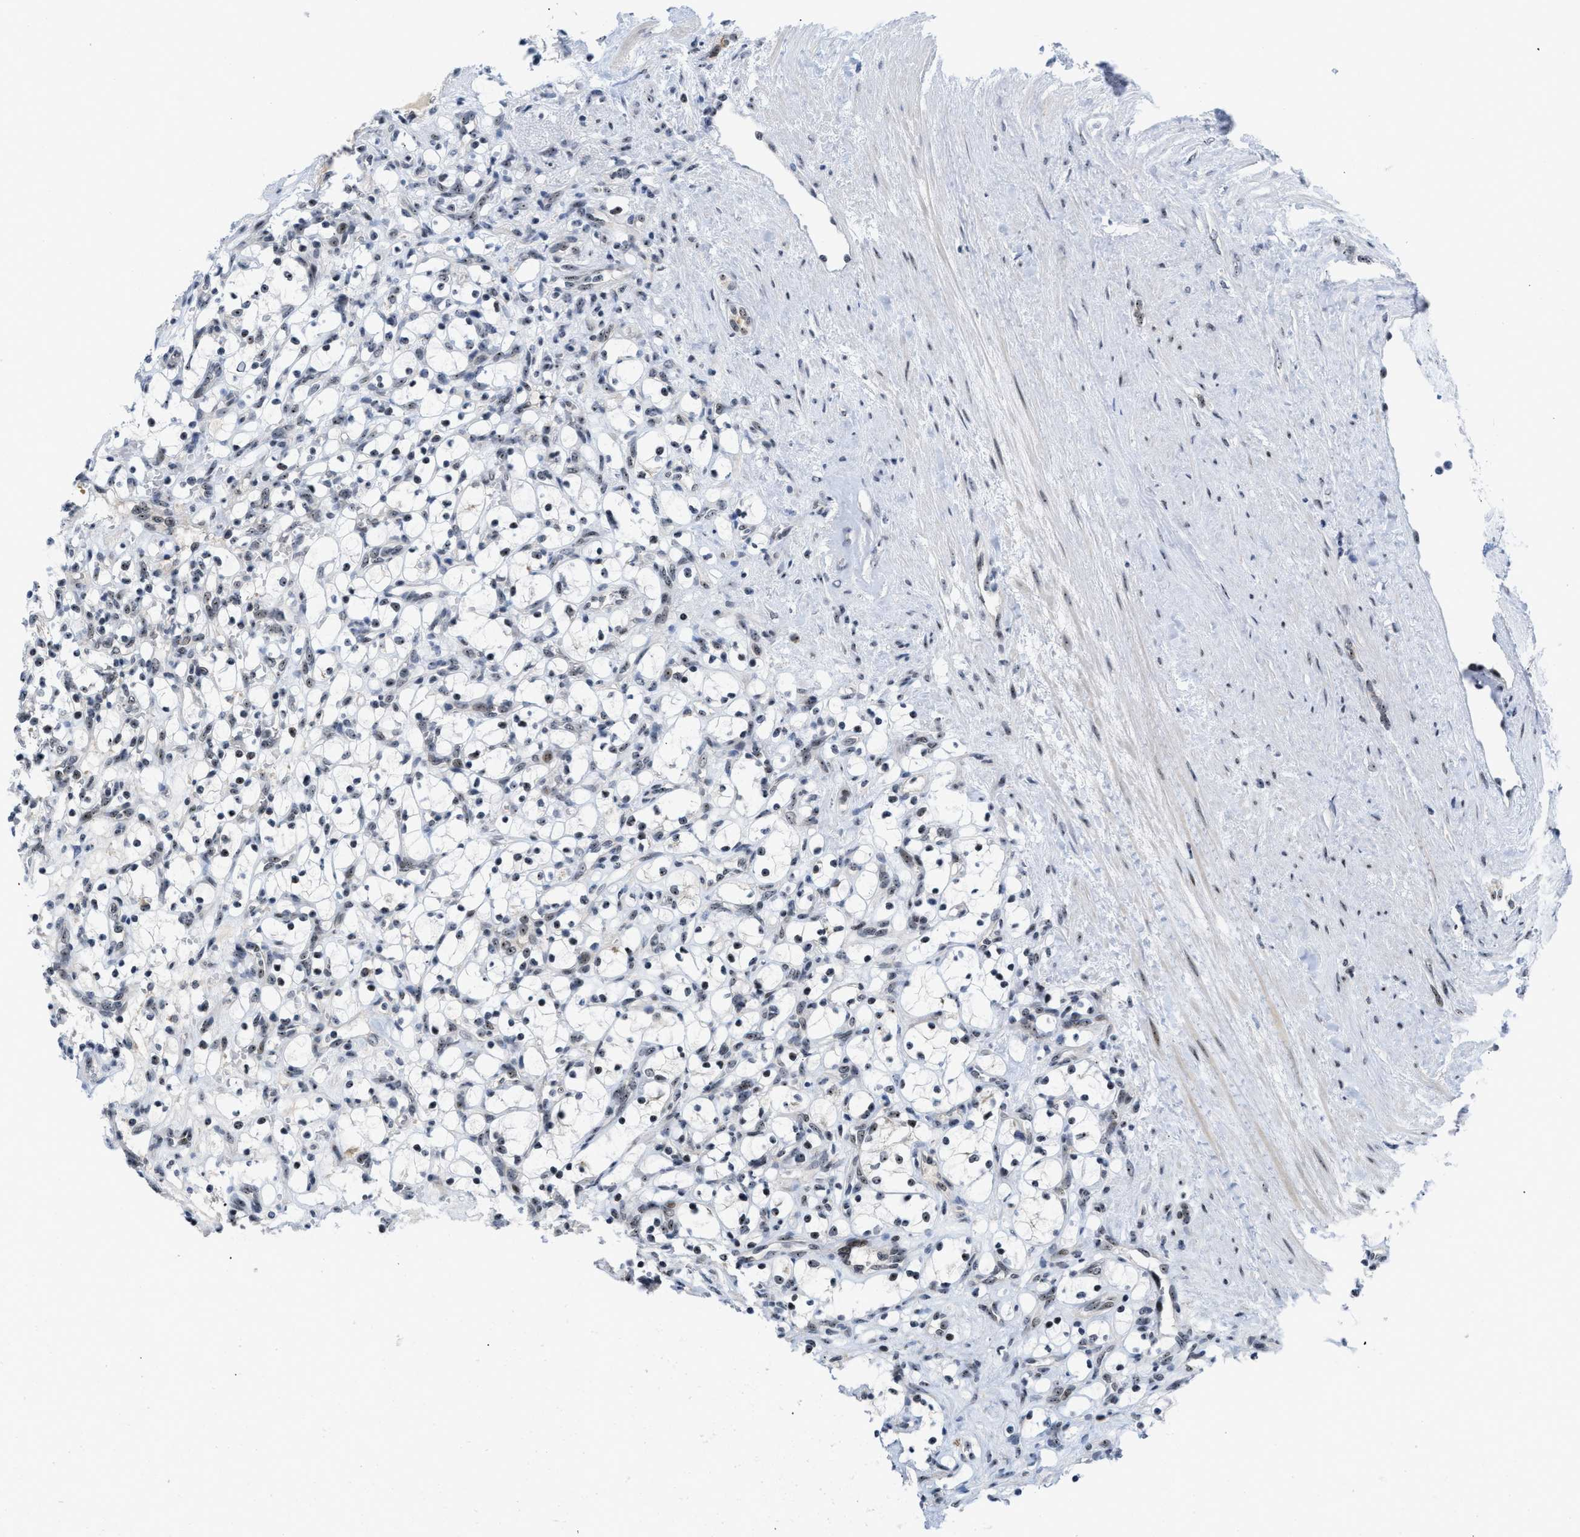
{"staining": {"intensity": "moderate", "quantity": ">75%", "location": "nuclear"}, "tissue": "renal cancer", "cell_type": "Tumor cells", "image_type": "cancer", "snomed": [{"axis": "morphology", "description": "Adenocarcinoma, NOS"}, {"axis": "topography", "description": "Kidney"}], "caption": "Immunohistochemistry of adenocarcinoma (renal) shows medium levels of moderate nuclear expression in approximately >75% of tumor cells.", "gene": "NOP58", "patient": {"sex": "female", "age": 69}}